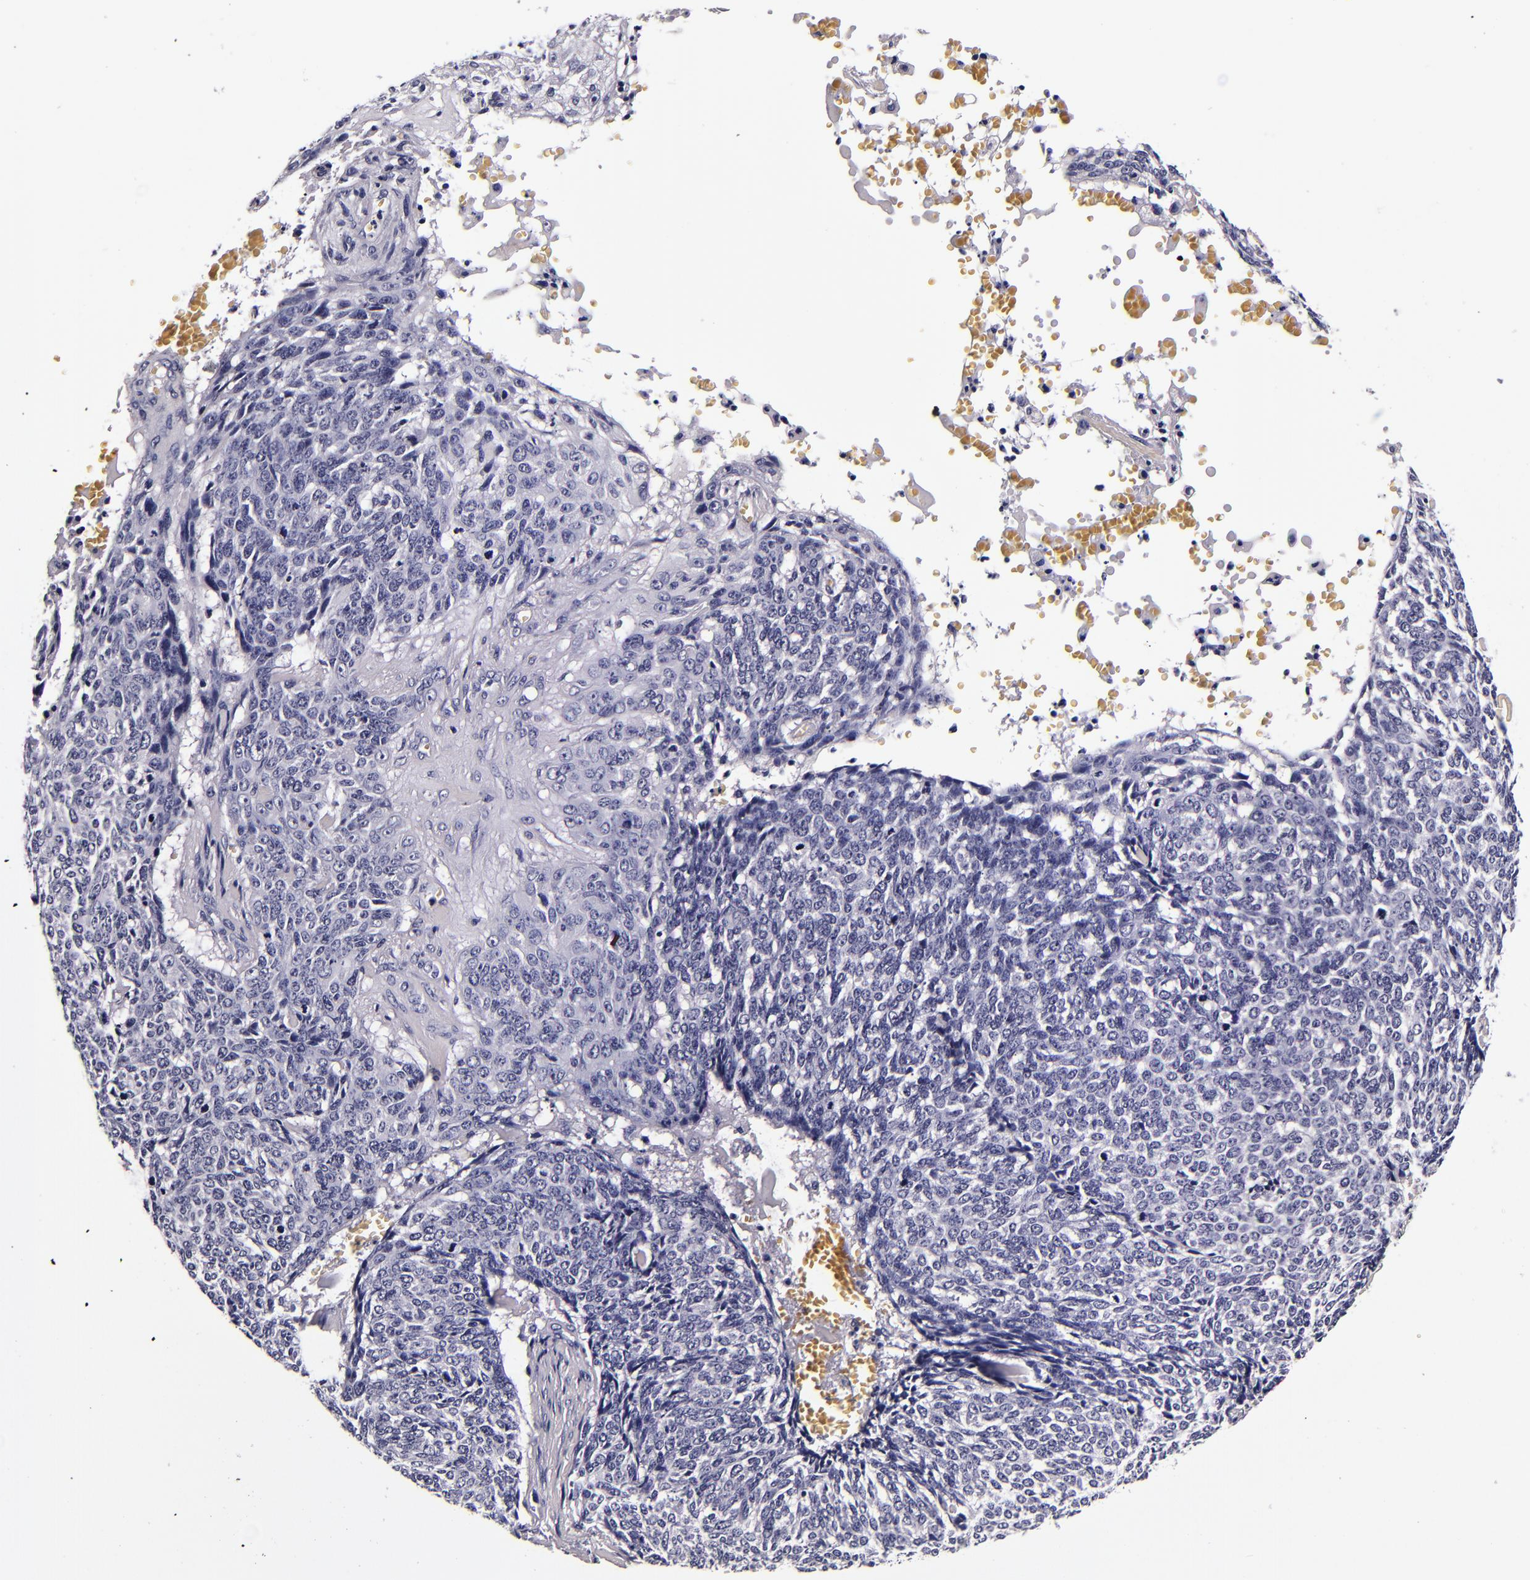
{"staining": {"intensity": "negative", "quantity": "none", "location": "none"}, "tissue": "skin cancer", "cell_type": "Tumor cells", "image_type": "cancer", "snomed": [{"axis": "morphology", "description": "Basal cell carcinoma"}, {"axis": "topography", "description": "Skin"}], "caption": "IHC image of neoplastic tissue: skin basal cell carcinoma stained with DAB reveals no significant protein positivity in tumor cells.", "gene": "FBN1", "patient": {"sex": "female", "age": 89}}